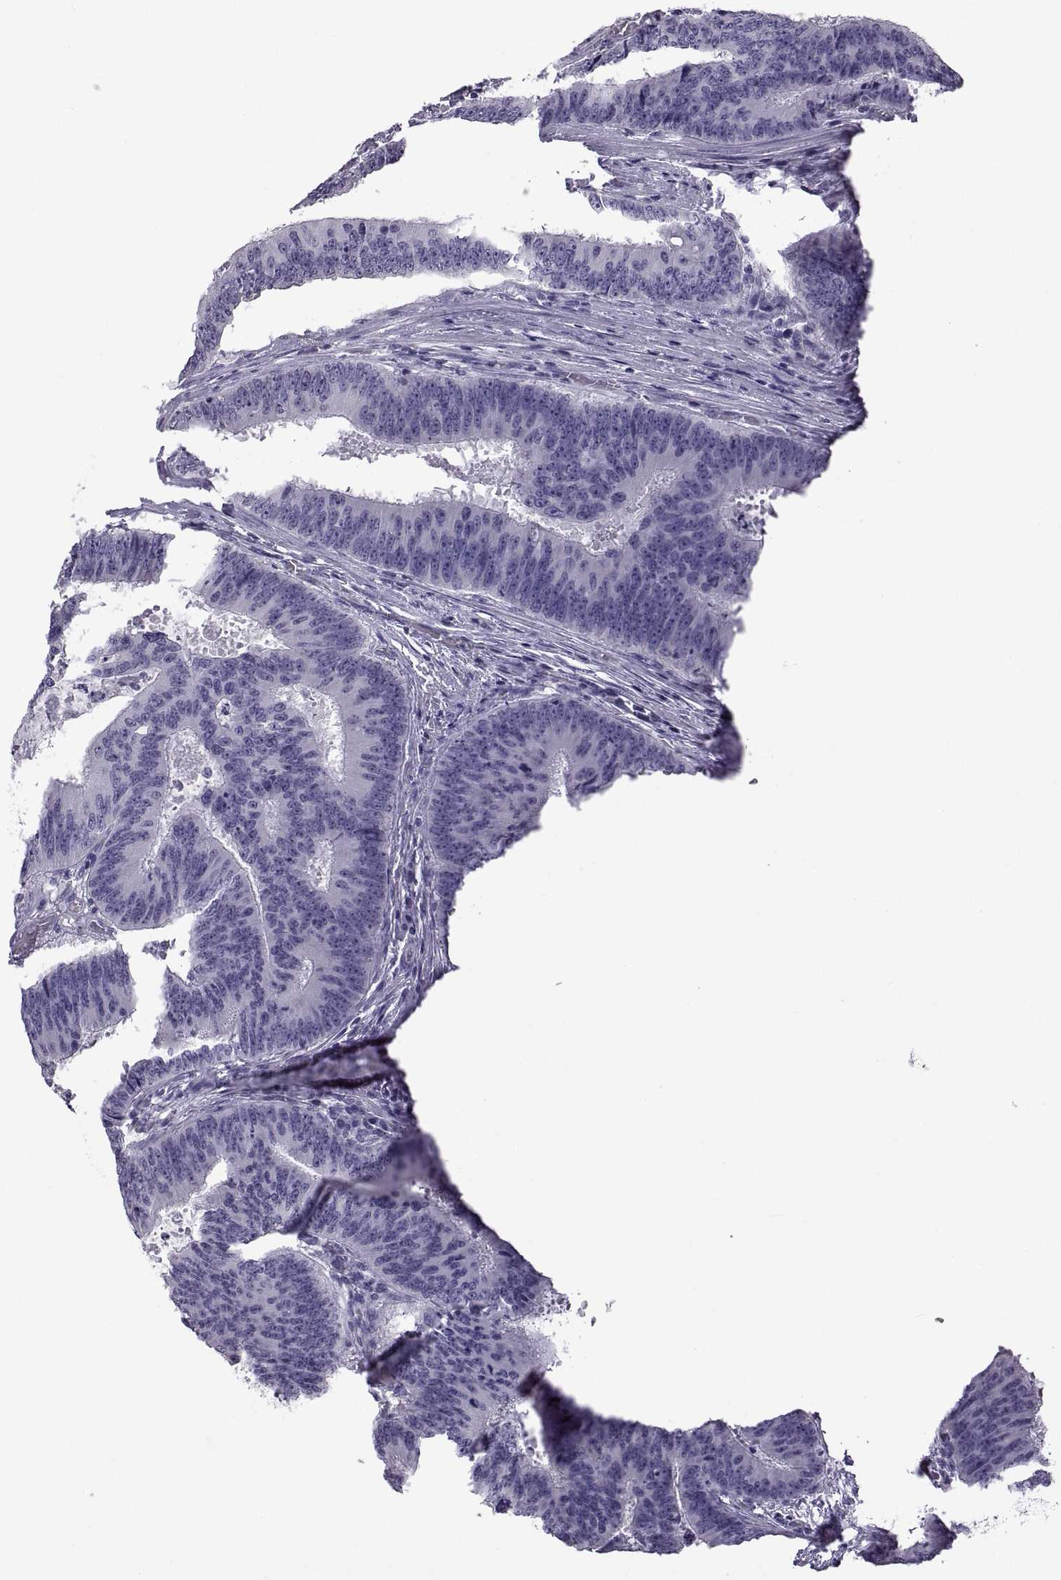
{"staining": {"intensity": "negative", "quantity": "none", "location": "none"}, "tissue": "colorectal cancer", "cell_type": "Tumor cells", "image_type": "cancer", "snomed": [{"axis": "morphology", "description": "Adenocarcinoma, NOS"}, {"axis": "topography", "description": "Colon"}], "caption": "This is an immunohistochemistry image of human colorectal cancer (adenocarcinoma). There is no staining in tumor cells.", "gene": "RDM1", "patient": {"sex": "female", "age": 82}}